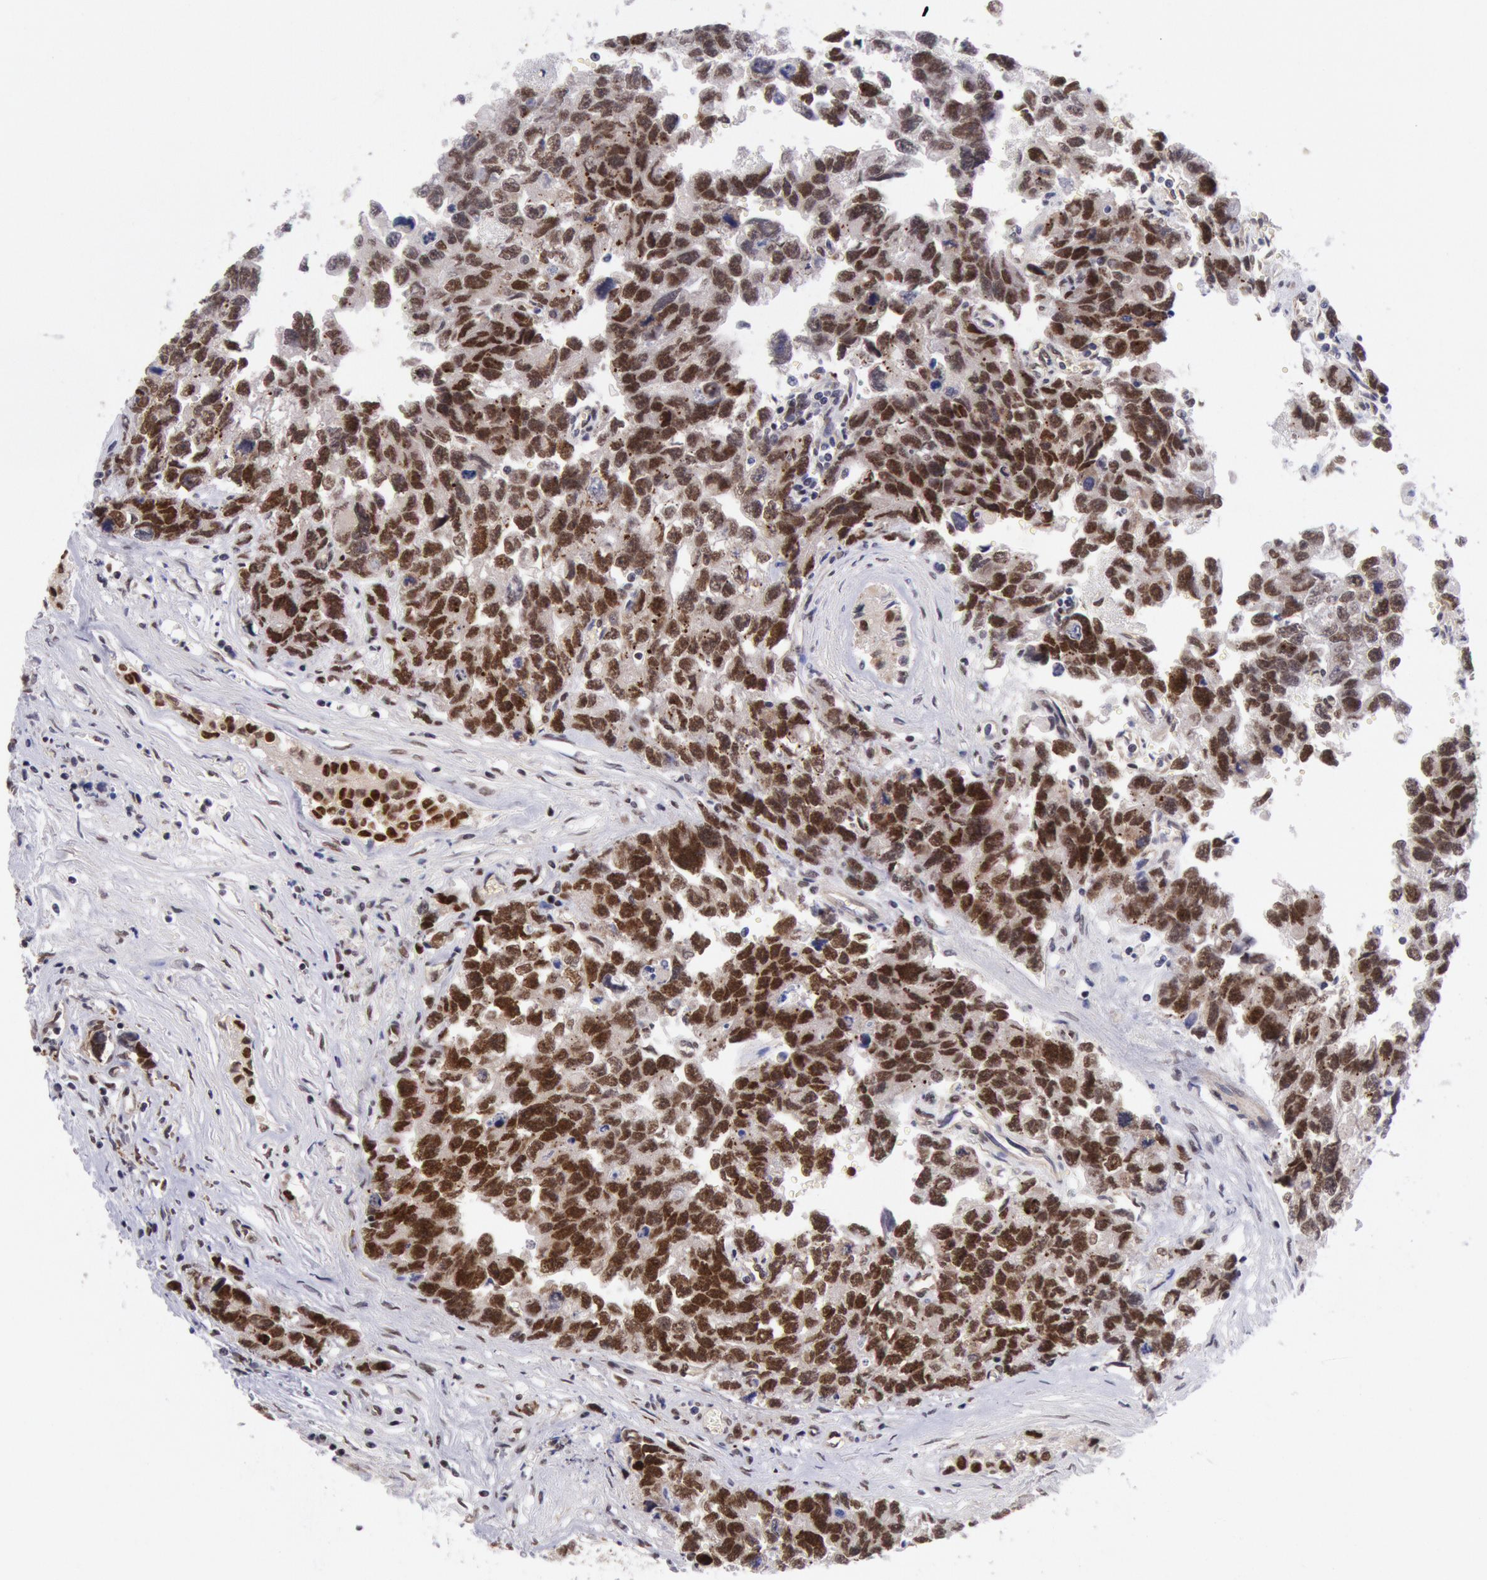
{"staining": {"intensity": "strong", "quantity": ">75%", "location": "cytoplasmic/membranous,nuclear"}, "tissue": "testis cancer", "cell_type": "Tumor cells", "image_type": "cancer", "snomed": [{"axis": "morphology", "description": "Carcinoma, Embryonal, NOS"}, {"axis": "topography", "description": "Testis"}], "caption": "The image displays staining of embryonal carcinoma (testis), revealing strong cytoplasmic/membranous and nuclear protein staining (brown color) within tumor cells. The protein of interest is shown in brown color, while the nuclei are stained blue.", "gene": "CDKN2B", "patient": {"sex": "male", "age": 31}}